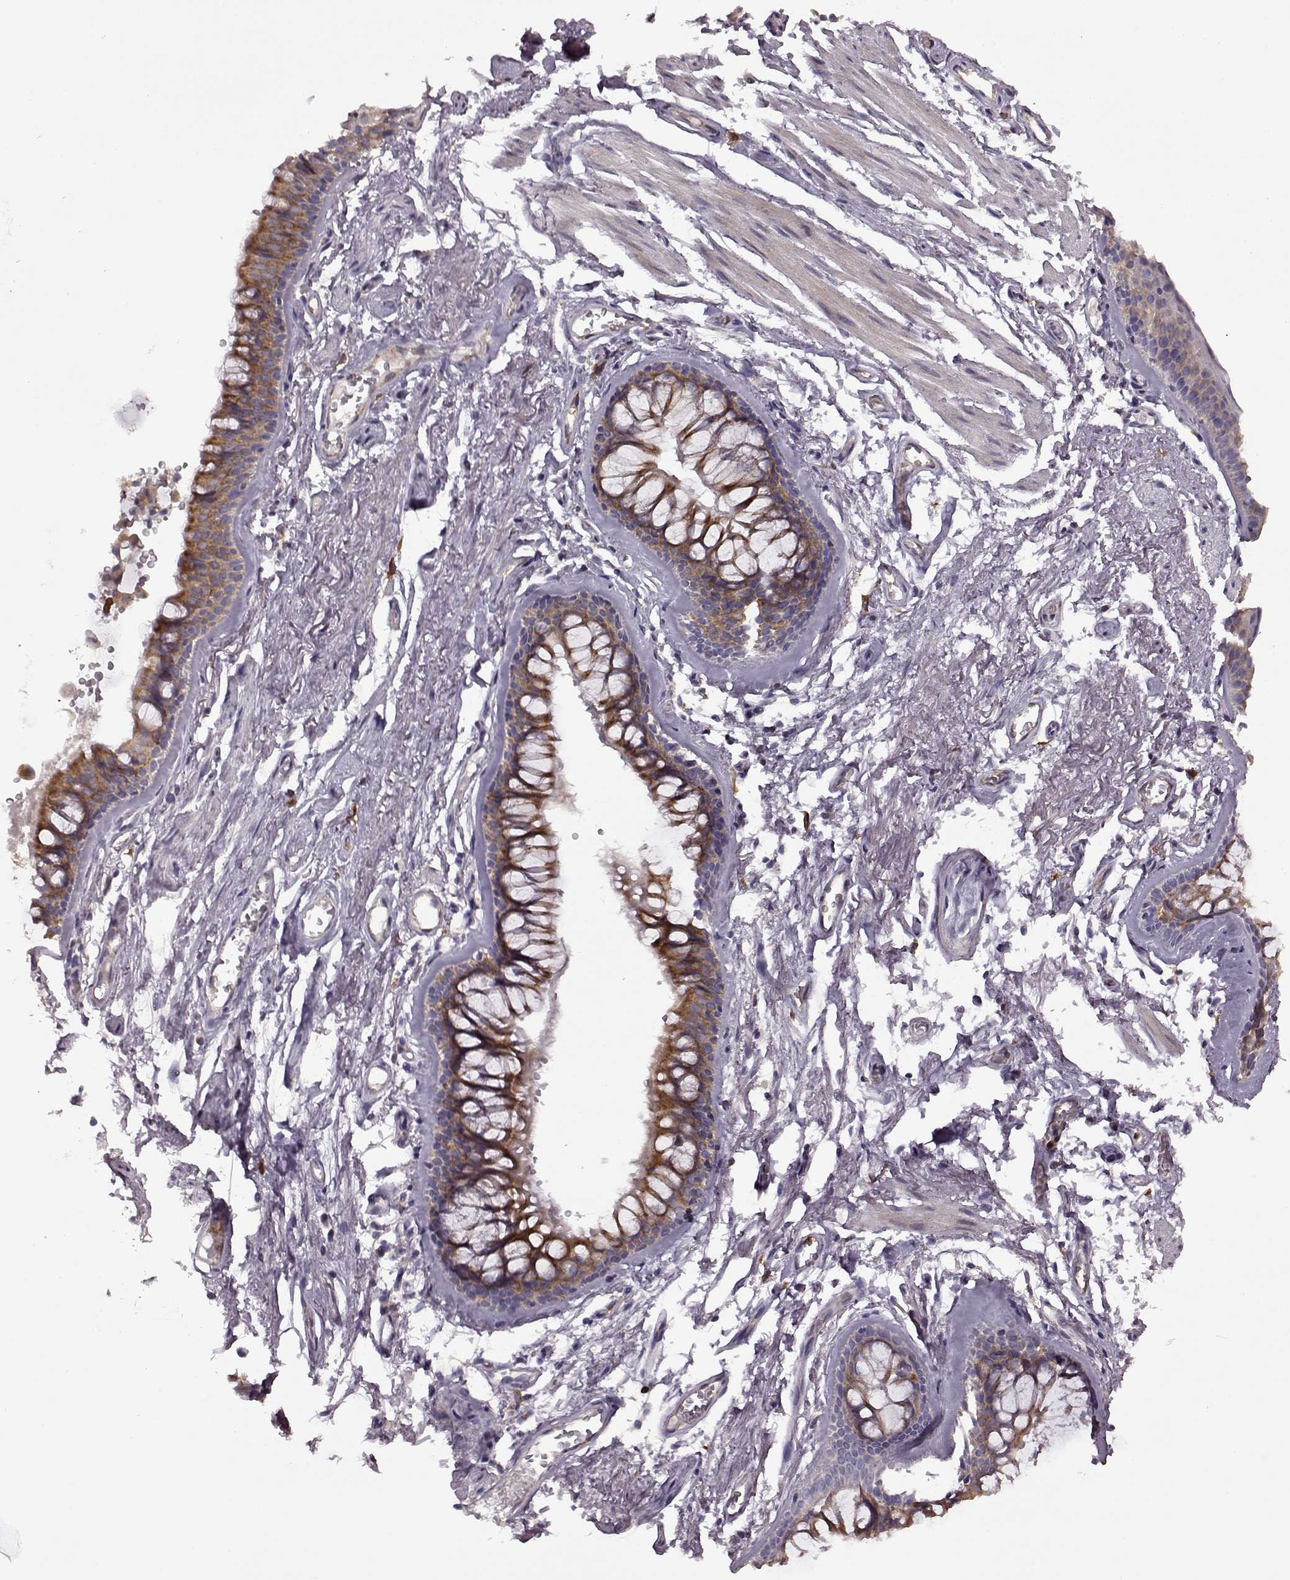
{"staining": {"intensity": "strong", "quantity": "<25%", "location": "cytoplasmic/membranous"}, "tissue": "soft tissue", "cell_type": "Fibroblasts", "image_type": "normal", "snomed": [{"axis": "morphology", "description": "Normal tissue, NOS"}, {"axis": "topography", "description": "Cartilage tissue"}, {"axis": "topography", "description": "Bronchus"}], "caption": "Immunohistochemistry staining of unremarkable soft tissue, which reveals medium levels of strong cytoplasmic/membranous expression in approximately <25% of fibroblasts indicating strong cytoplasmic/membranous protein staining. The staining was performed using DAB (brown) for protein detection and nuclei were counterstained in hematoxylin (blue).", "gene": "MTSS1", "patient": {"sex": "female", "age": 79}}